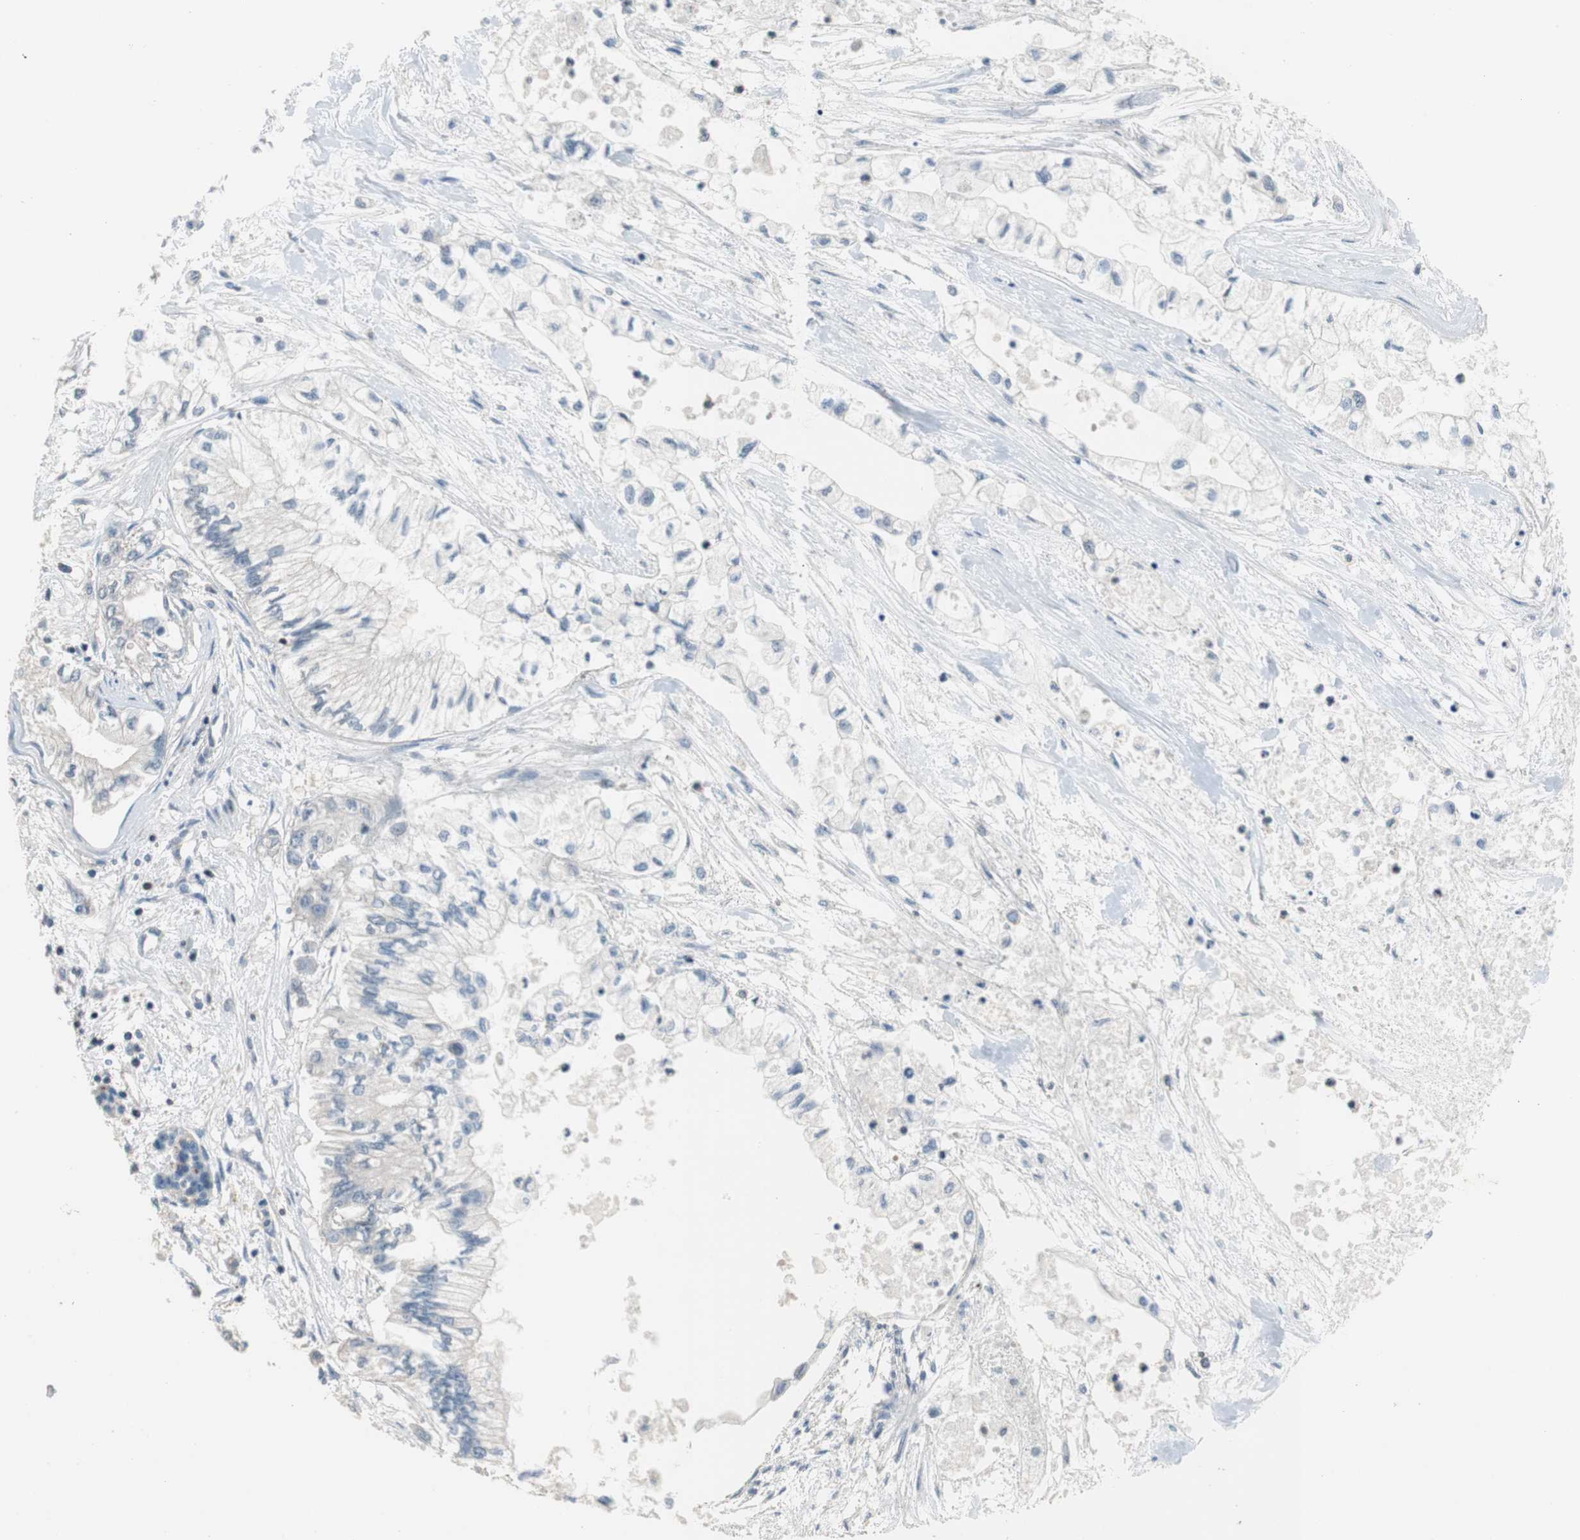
{"staining": {"intensity": "negative", "quantity": "none", "location": "none"}, "tissue": "pancreatic cancer", "cell_type": "Tumor cells", "image_type": "cancer", "snomed": [{"axis": "morphology", "description": "Adenocarcinoma, NOS"}, {"axis": "topography", "description": "Pancreas"}], "caption": "The histopathology image shows no staining of tumor cells in pancreatic cancer (adenocarcinoma).", "gene": "GSDMD", "patient": {"sex": "male", "age": 79}}